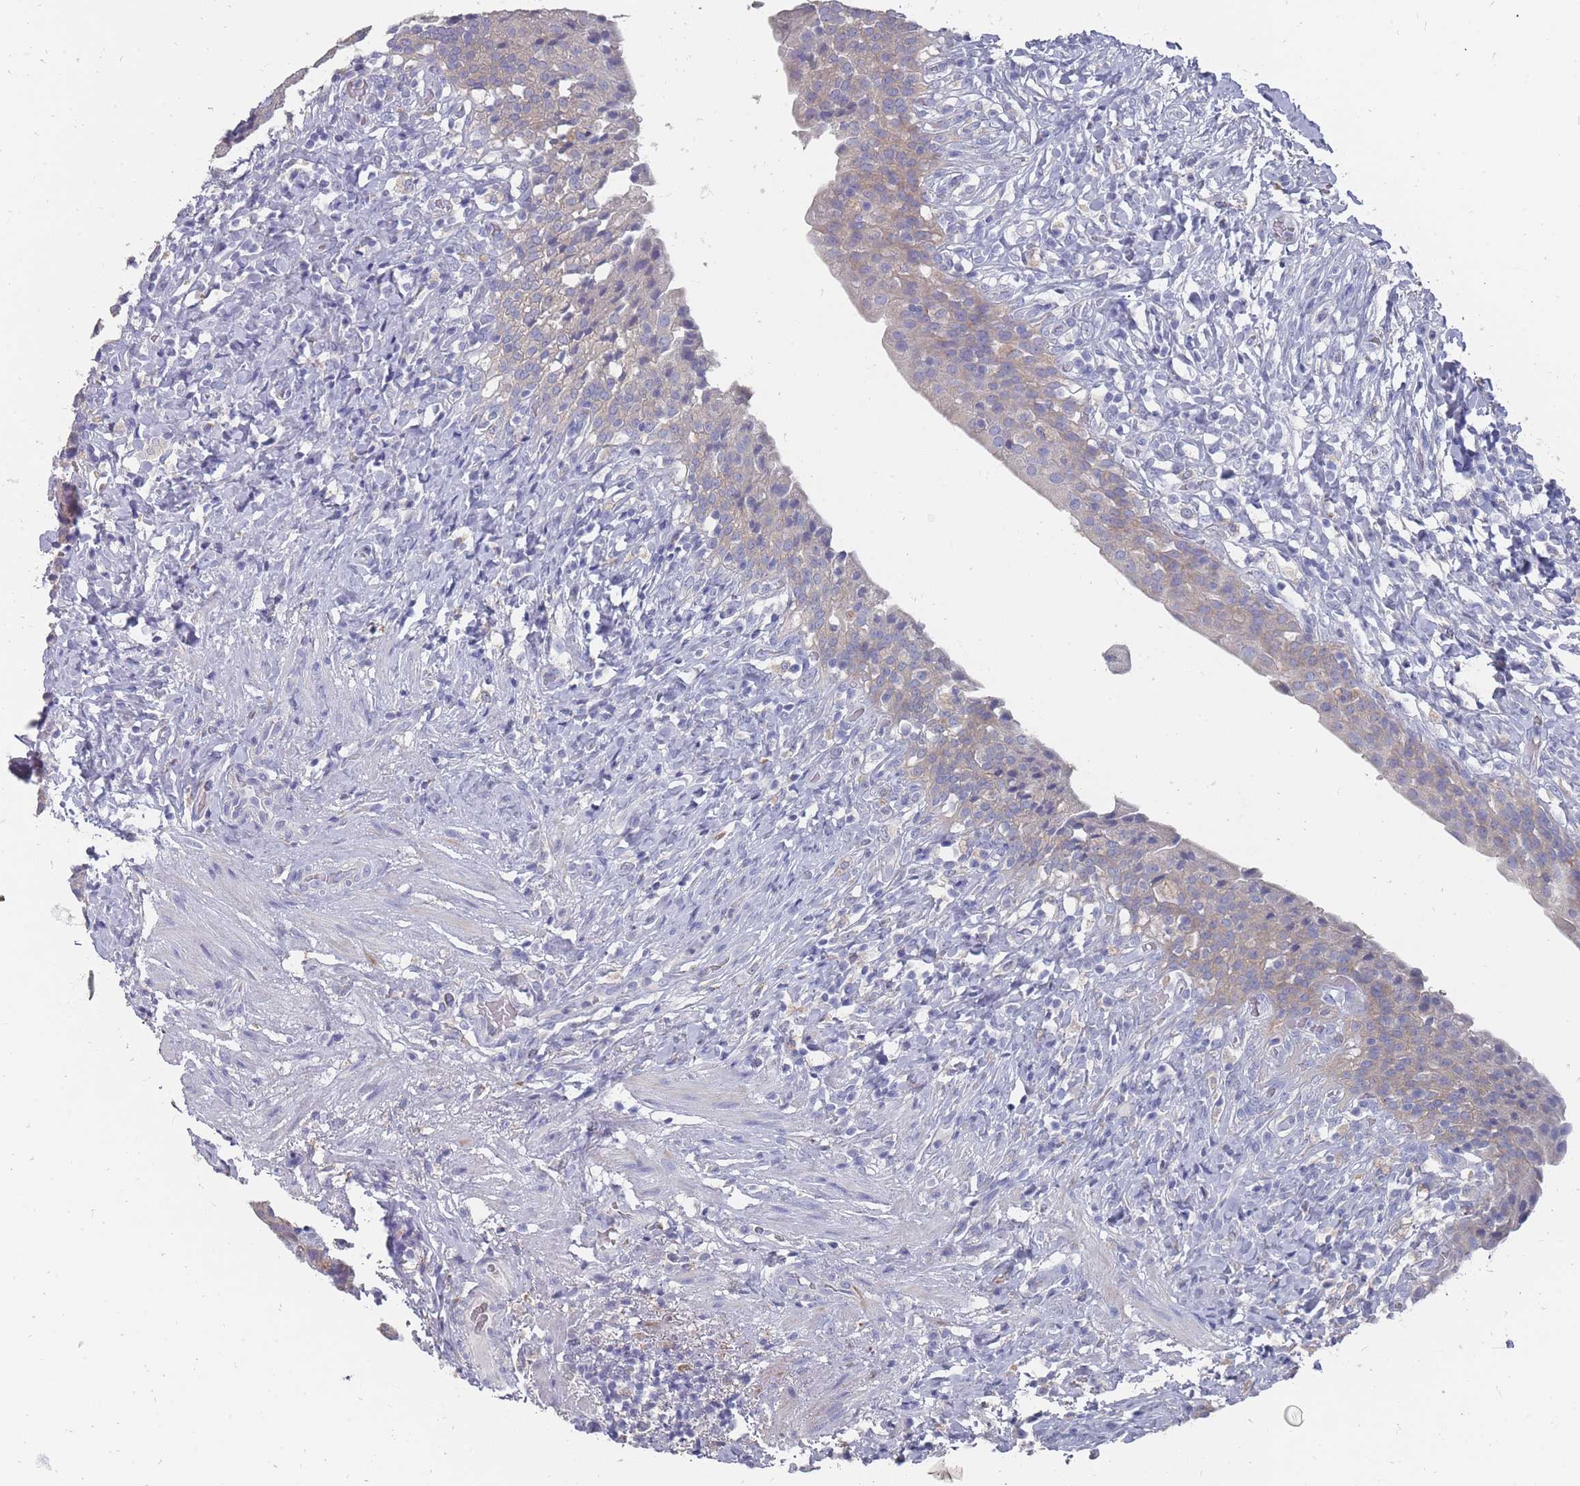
{"staining": {"intensity": "weak", "quantity": "25%-75%", "location": "cytoplasmic/membranous"}, "tissue": "urinary bladder", "cell_type": "Urothelial cells", "image_type": "normal", "snomed": [{"axis": "morphology", "description": "Normal tissue, NOS"}, {"axis": "morphology", "description": "Inflammation, NOS"}, {"axis": "topography", "description": "Urinary bladder"}], "caption": "Brown immunohistochemical staining in benign human urinary bladder exhibits weak cytoplasmic/membranous positivity in approximately 25%-75% of urothelial cells. (Brightfield microscopy of DAB IHC at high magnification).", "gene": "OTULINL", "patient": {"sex": "male", "age": 64}}